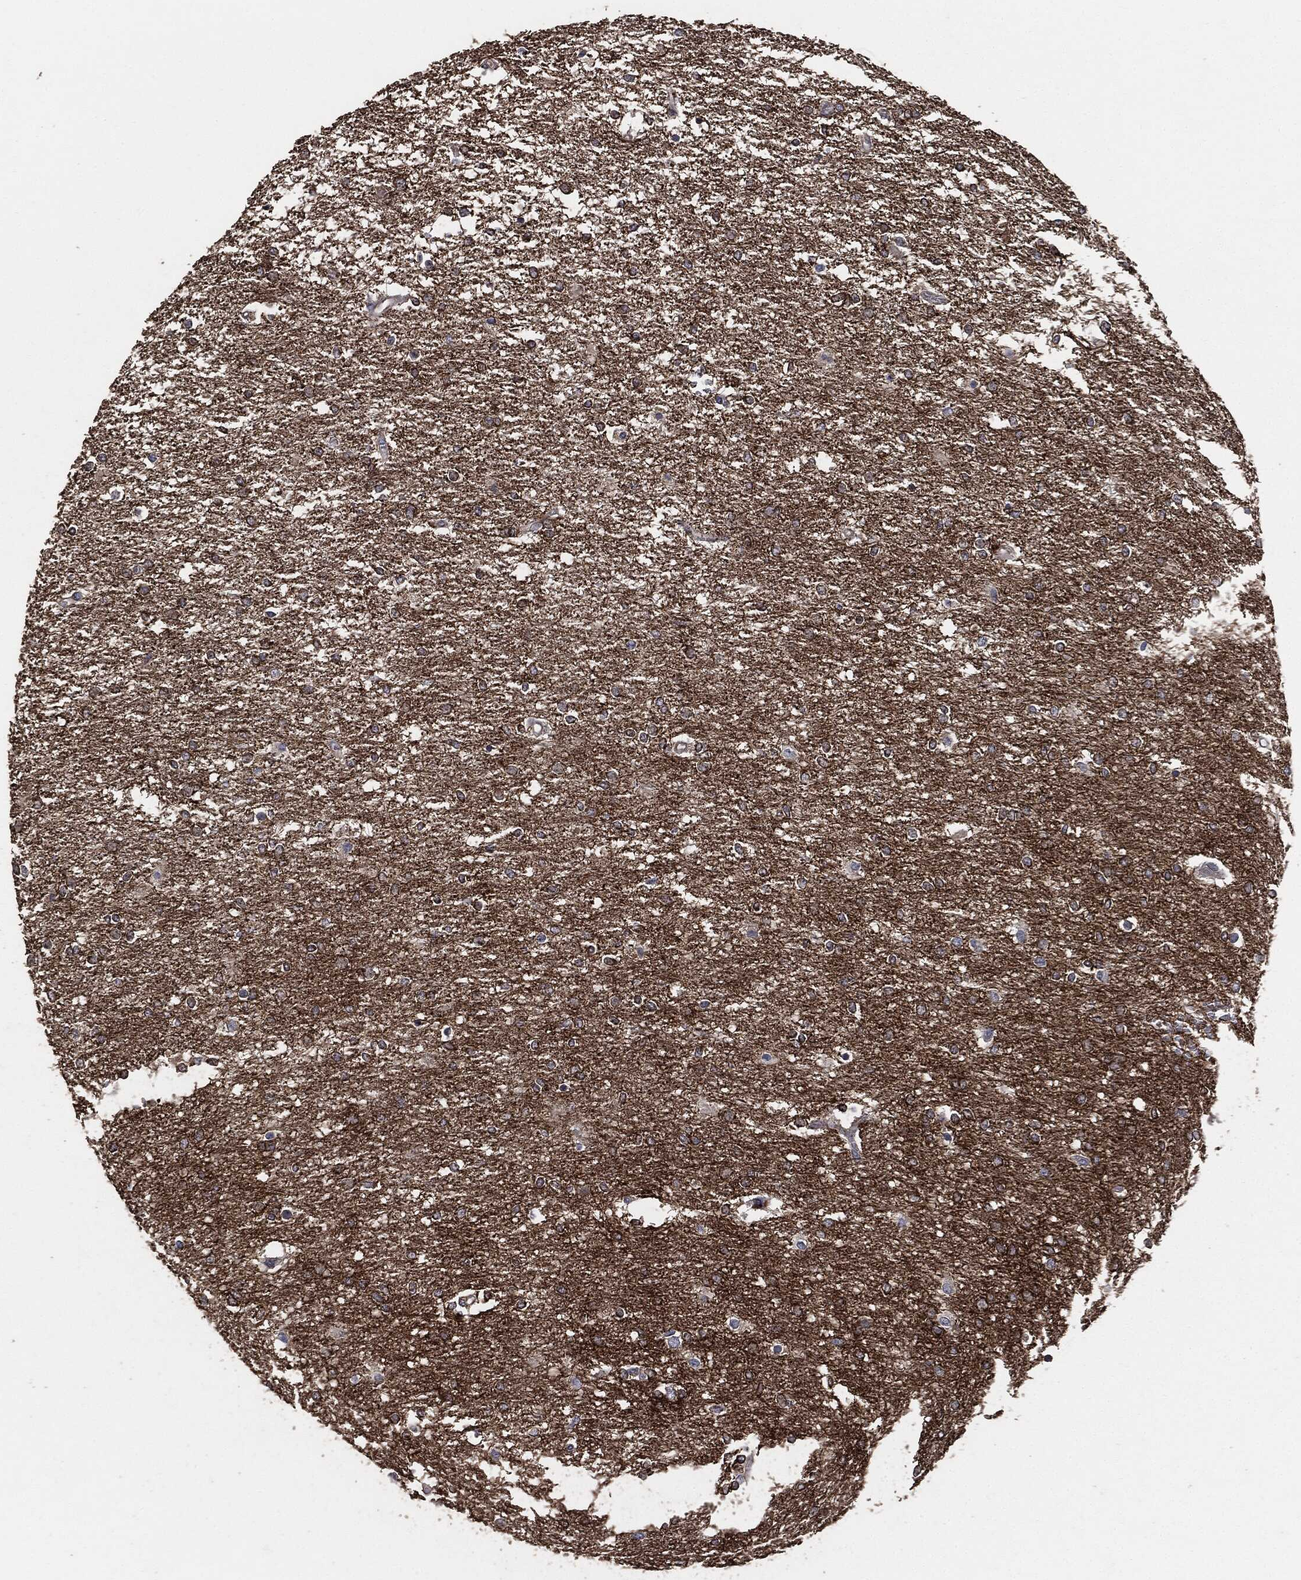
{"staining": {"intensity": "strong", "quantity": "<25%", "location": "cytoplasmic/membranous"}, "tissue": "glioma", "cell_type": "Tumor cells", "image_type": "cancer", "snomed": [{"axis": "morphology", "description": "Glioma, malignant, High grade"}, {"axis": "topography", "description": "Brain"}], "caption": "There is medium levels of strong cytoplasmic/membranous positivity in tumor cells of malignant glioma (high-grade), as demonstrated by immunohistochemical staining (brown color).", "gene": "STK3", "patient": {"sex": "female", "age": 61}}